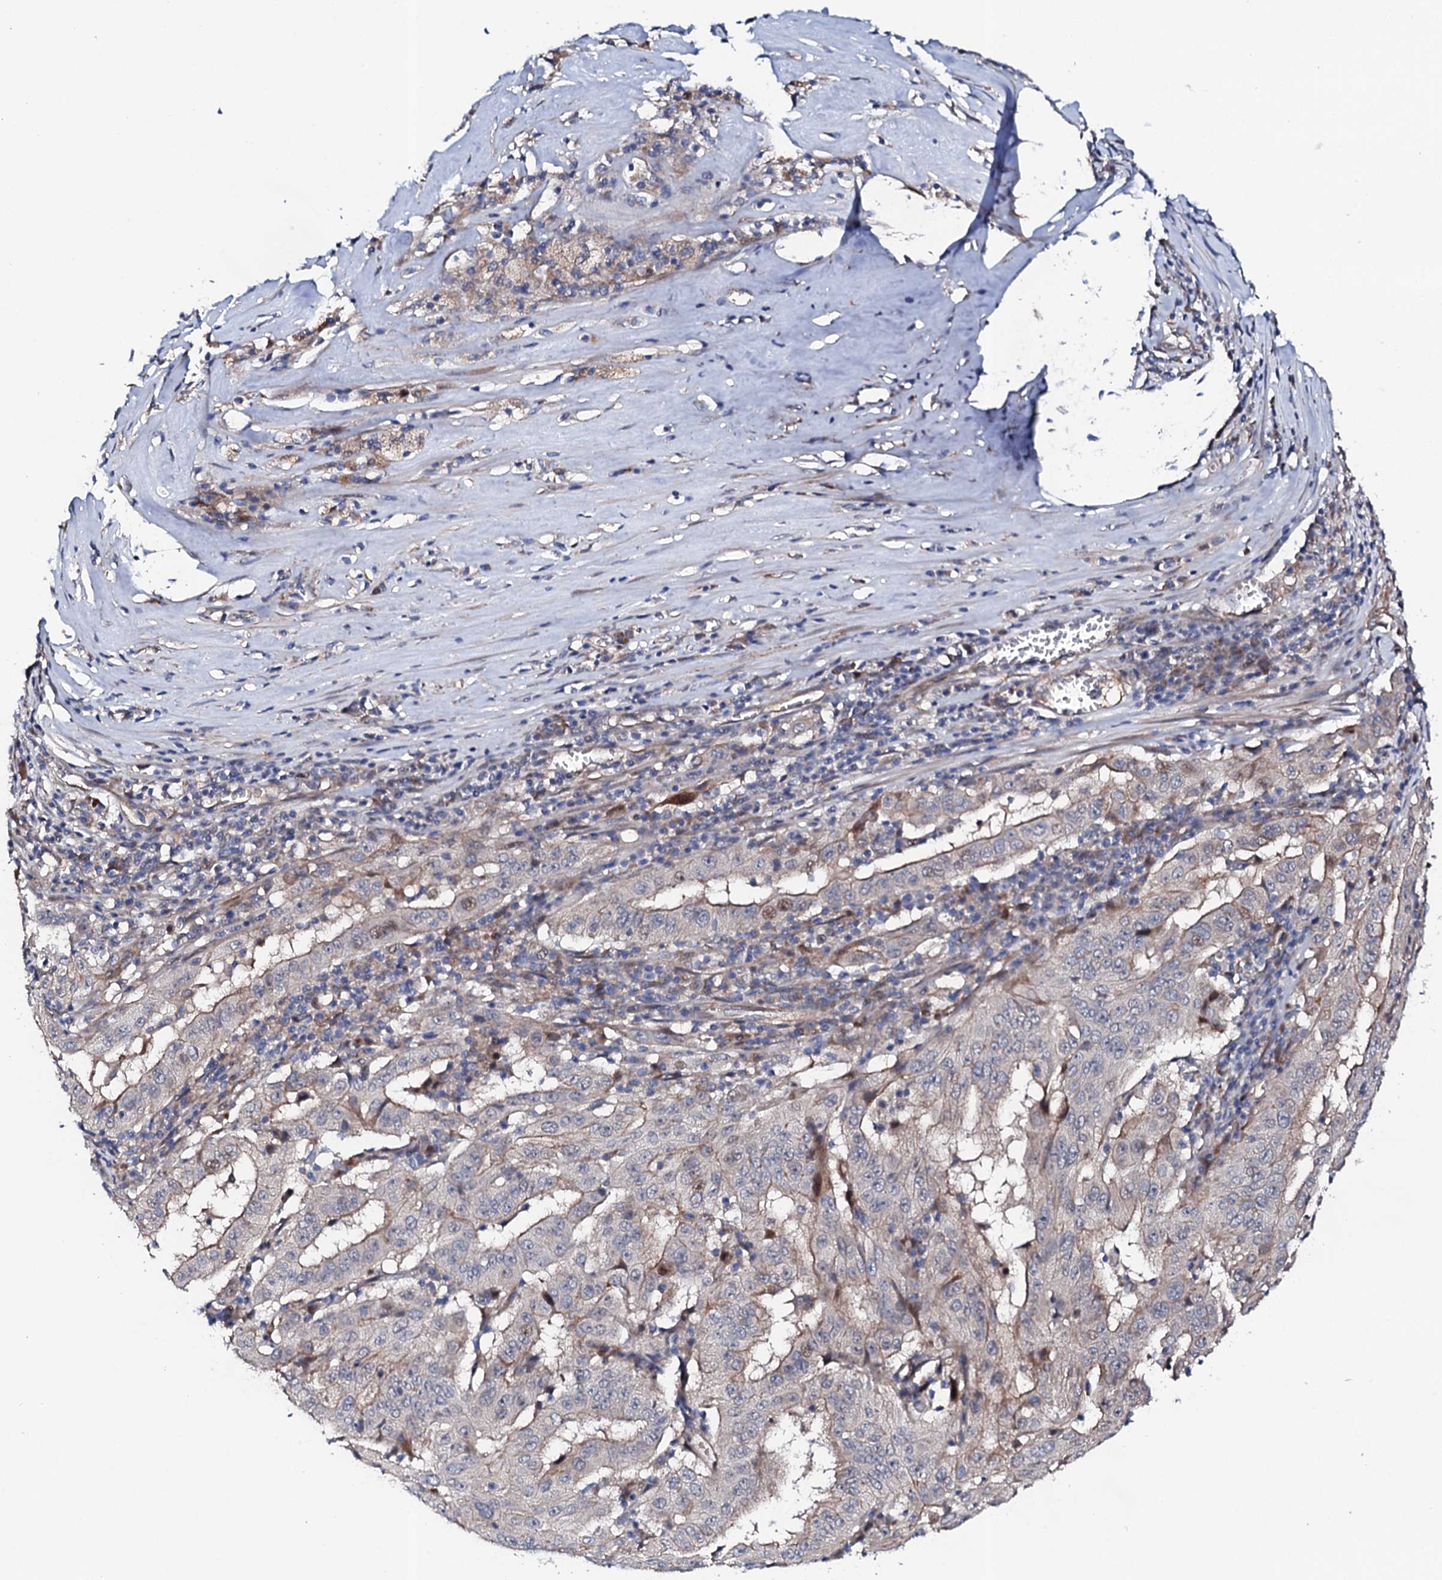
{"staining": {"intensity": "moderate", "quantity": "<25%", "location": "cytoplasmic/membranous"}, "tissue": "pancreatic cancer", "cell_type": "Tumor cells", "image_type": "cancer", "snomed": [{"axis": "morphology", "description": "Adenocarcinoma, NOS"}, {"axis": "topography", "description": "Pancreas"}], "caption": "High-power microscopy captured an immunohistochemistry (IHC) micrograph of pancreatic cancer, revealing moderate cytoplasmic/membranous expression in approximately <25% of tumor cells.", "gene": "CIAO2A", "patient": {"sex": "male", "age": 63}}